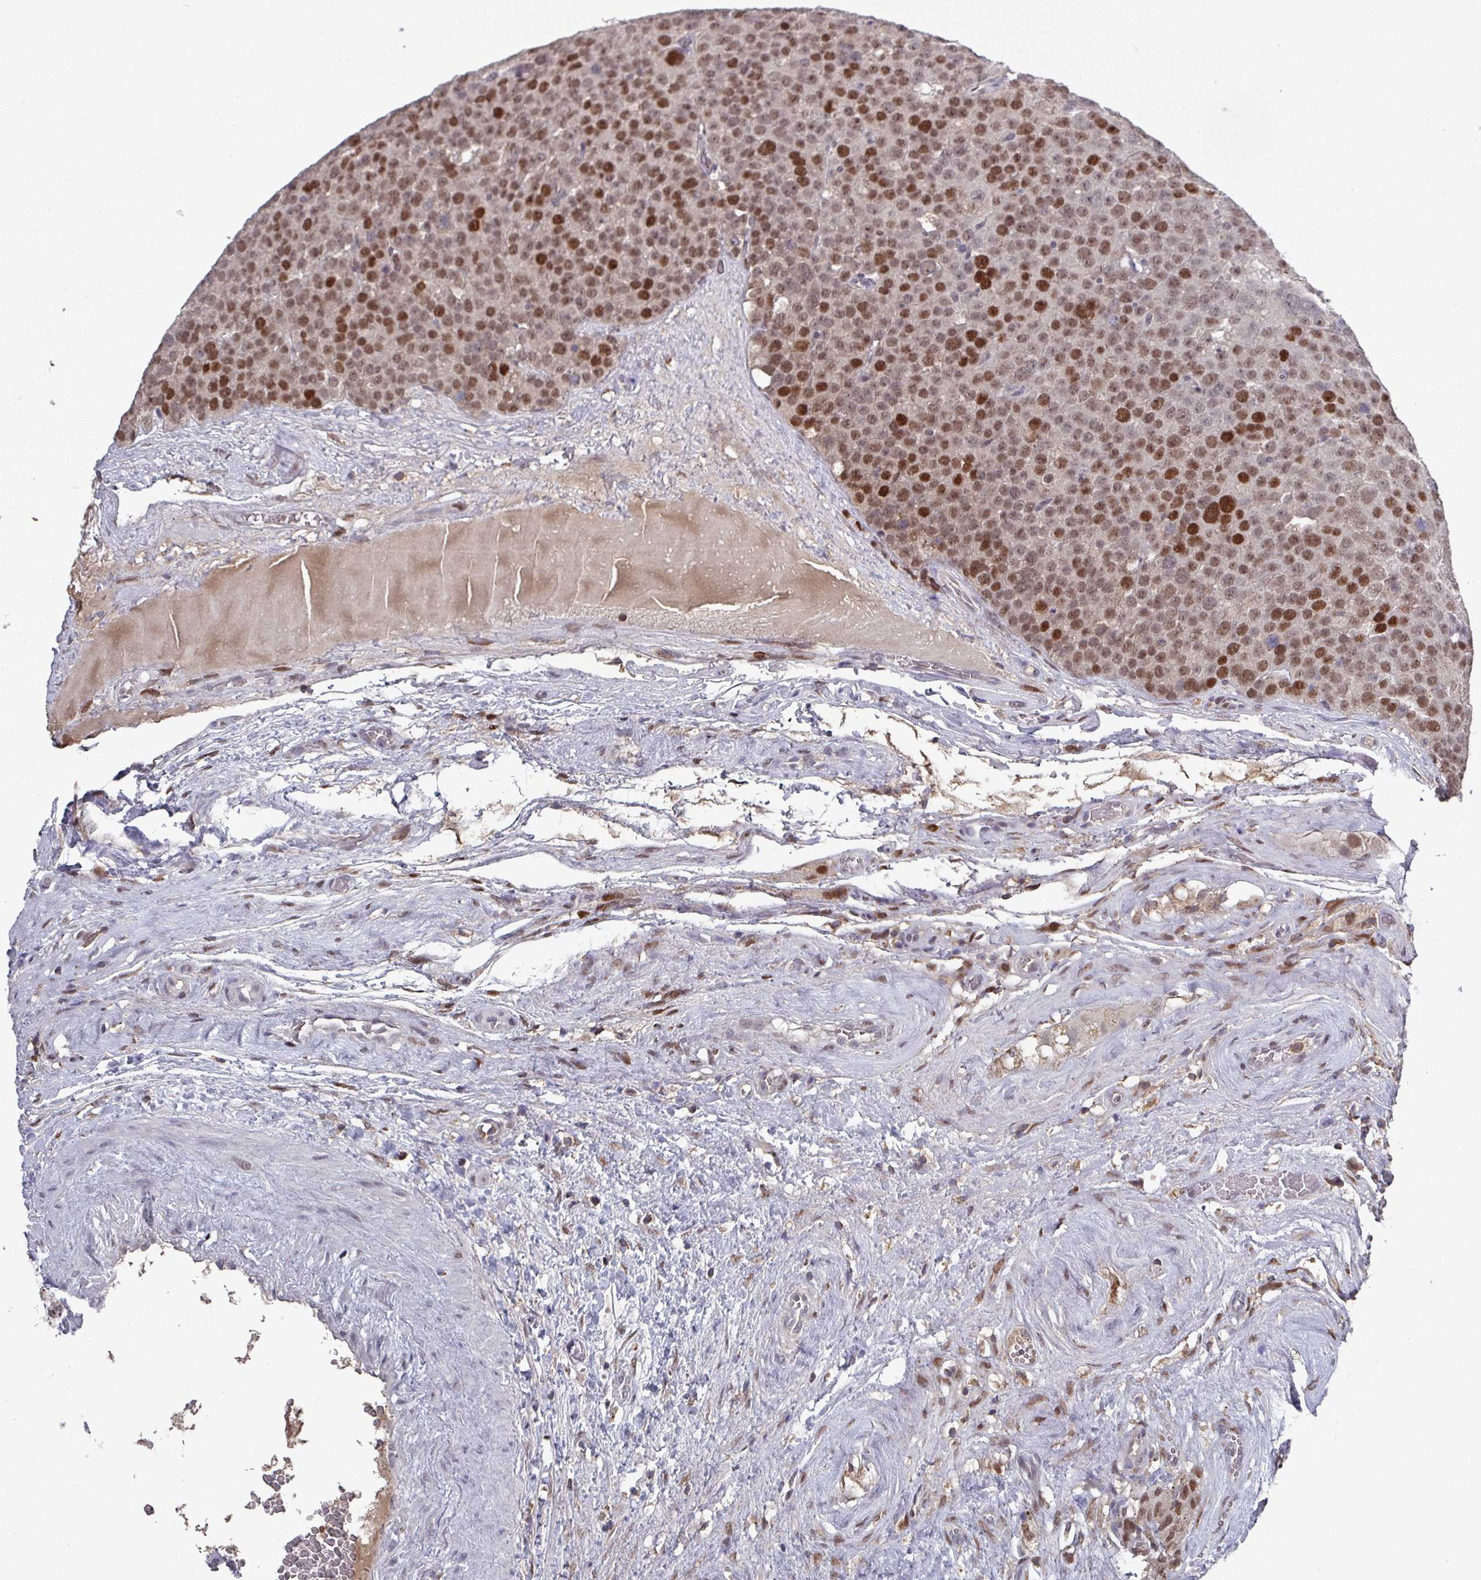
{"staining": {"intensity": "strong", "quantity": ">75%", "location": "nuclear"}, "tissue": "testis cancer", "cell_type": "Tumor cells", "image_type": "cancer", "snomed": [{"axis": "morphology", "description": "Seminoma, NOS"}, {"axis": "topography", "description": "Testis"}], "caption": "Immunohistochemical staining of human seminoma (testis) shows high levels of strong nuclear staining in about >75% of tumor cells.", "gene": "PRRX1", "patient": {"sex": "male", "age": 71}}